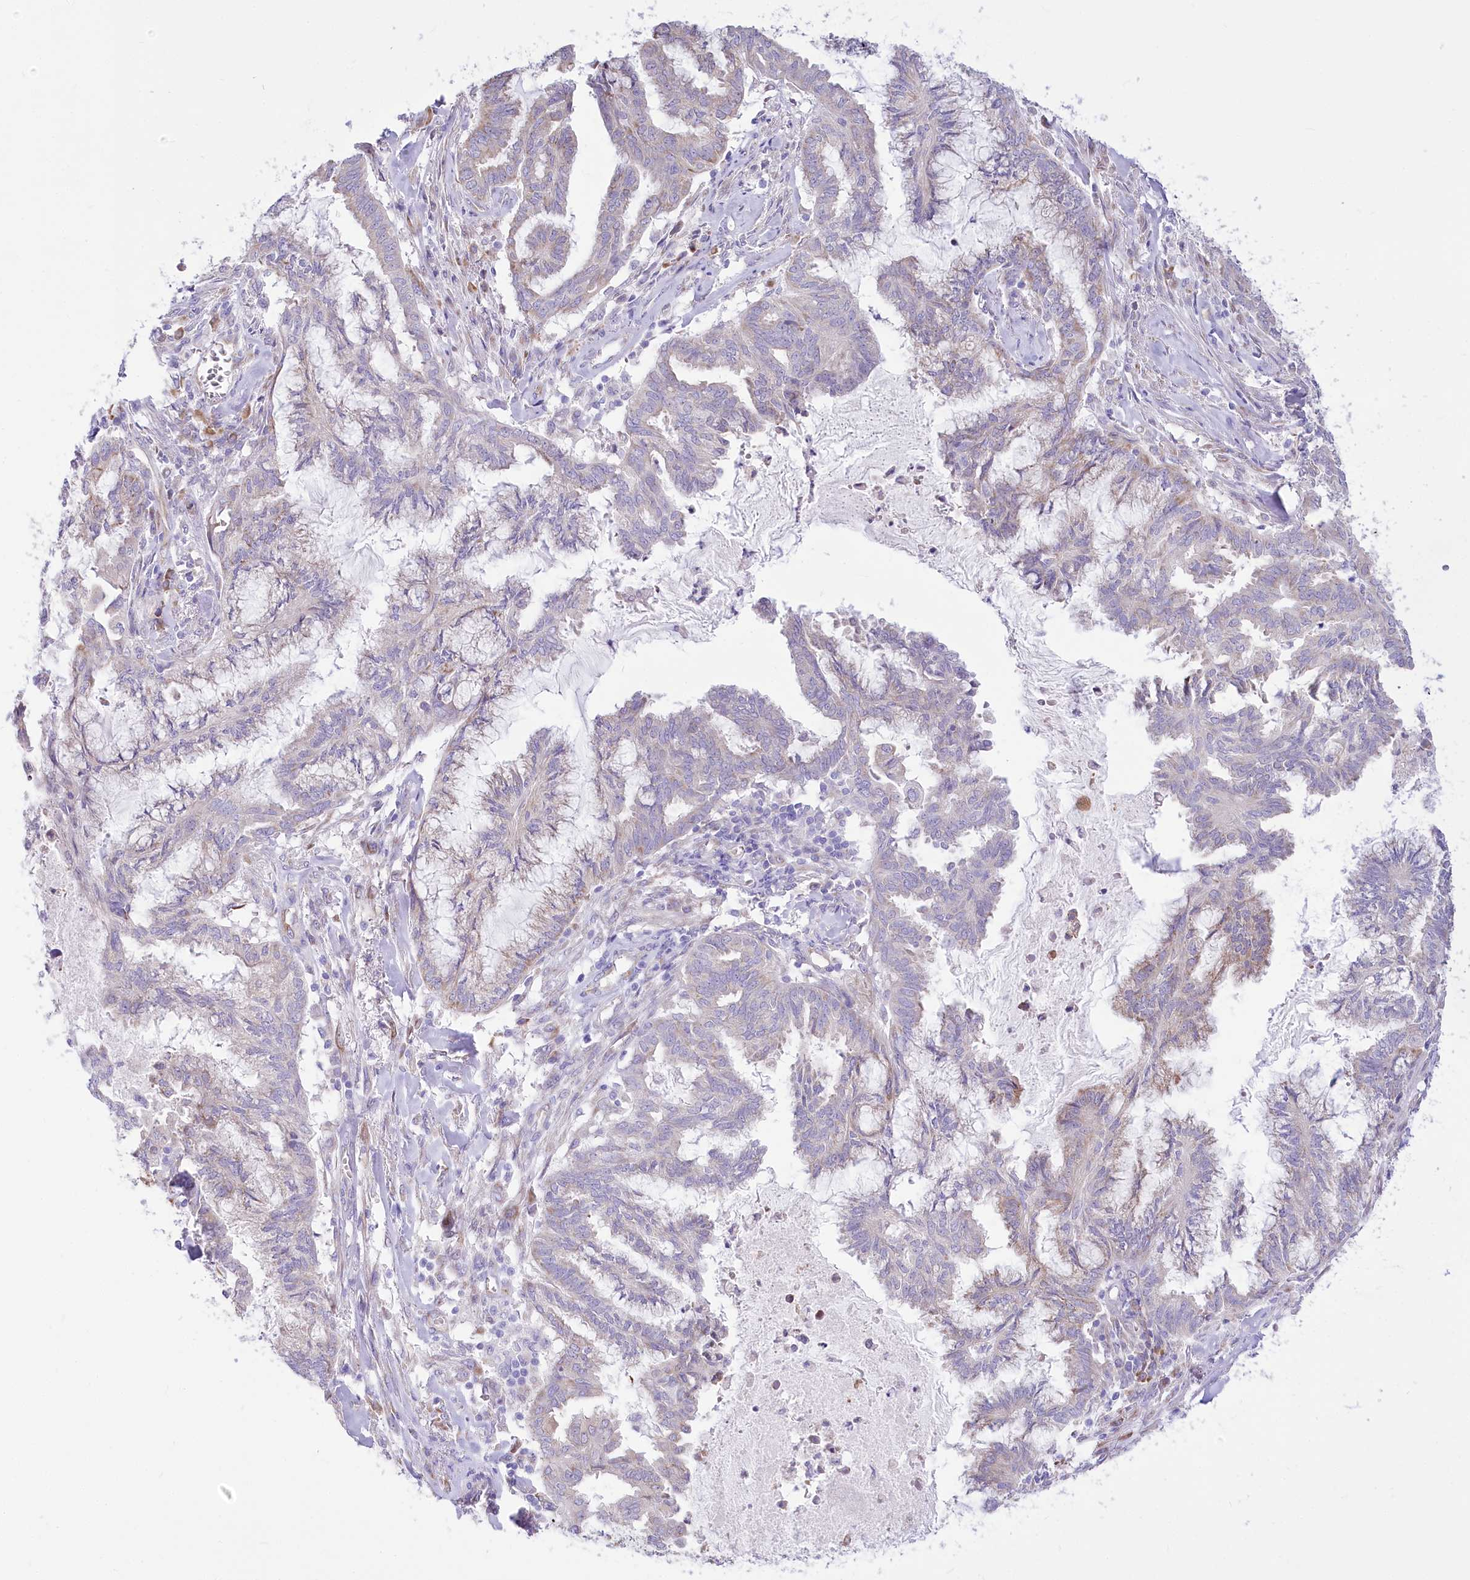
{"staining": {"intensity": "negative", "quantity": "none", "location": "none"}, "tissue": "endometrial cancer", "cell_type": "Tumor cells", "image_type": "cancer", "snomed": [{"axis": "morphology", "description": "Adenocarcinoma, NOS"}, {"axis": "topography", "description": "Endometrium"}], "caption": "Tumor cells show no significant protein expression in endometrial adenocarcinoma.", "gene": "STT3B", "patient": {"sex": "female", "age": 86}}